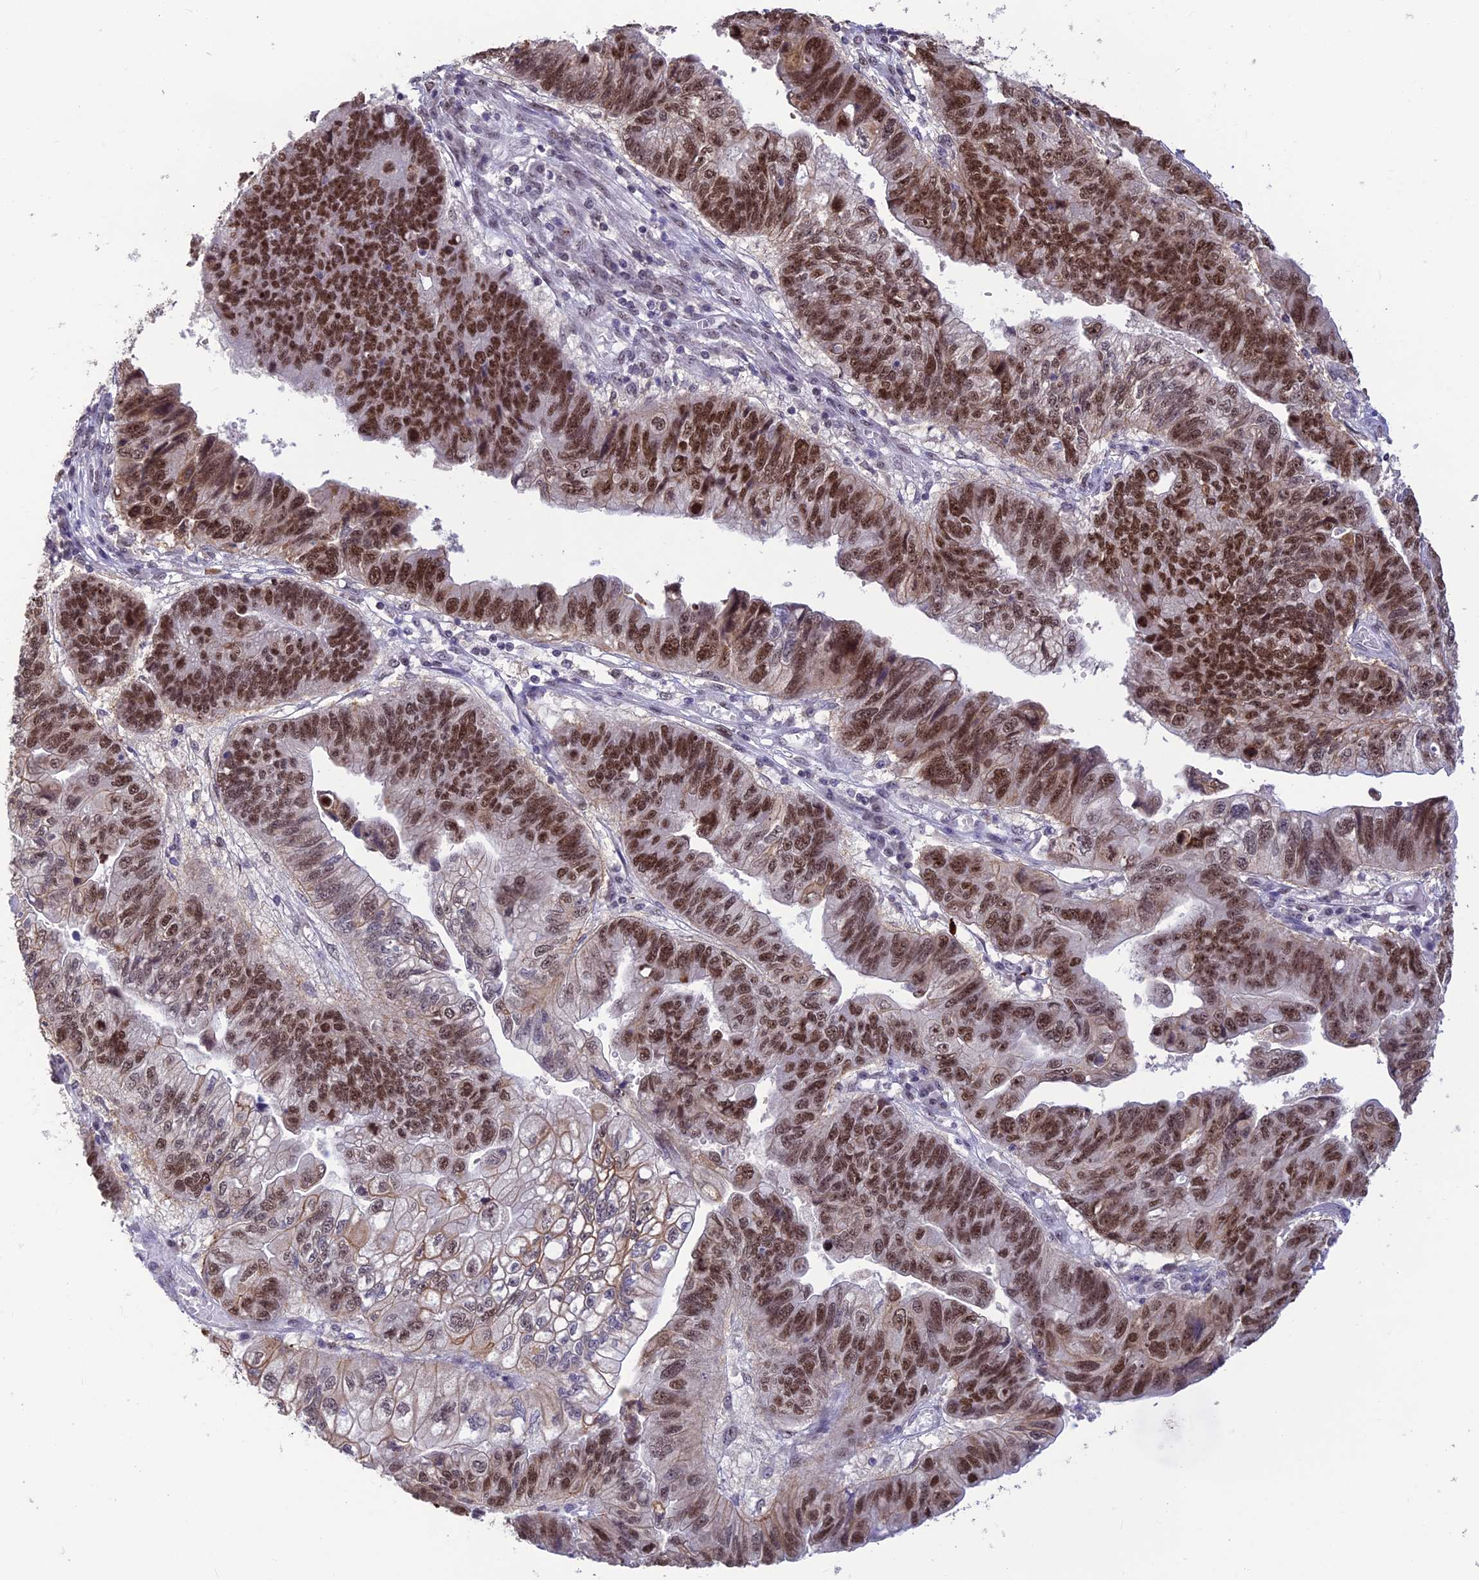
{"staining": {"intensity": "strong", "quantity": ">75%", "location": "nuclear"}, "tissue": "stomach cancer", "cell_type": "Tumor cells", "image_type": "cancer", "snomed": [{"axis": "morphology", "description": "Adenocarcinoma, NOS"}, {"axis": "topography", "description": "Stomach"}], "caption": "Human stomach cancer (adenocarcinoma) stained for a protein (brown) reveals strong nuclear positive expression in approximately >75% of tumor cells.", "gene": "POLR1G", "patient": {"sex": "male", "age": 59}}